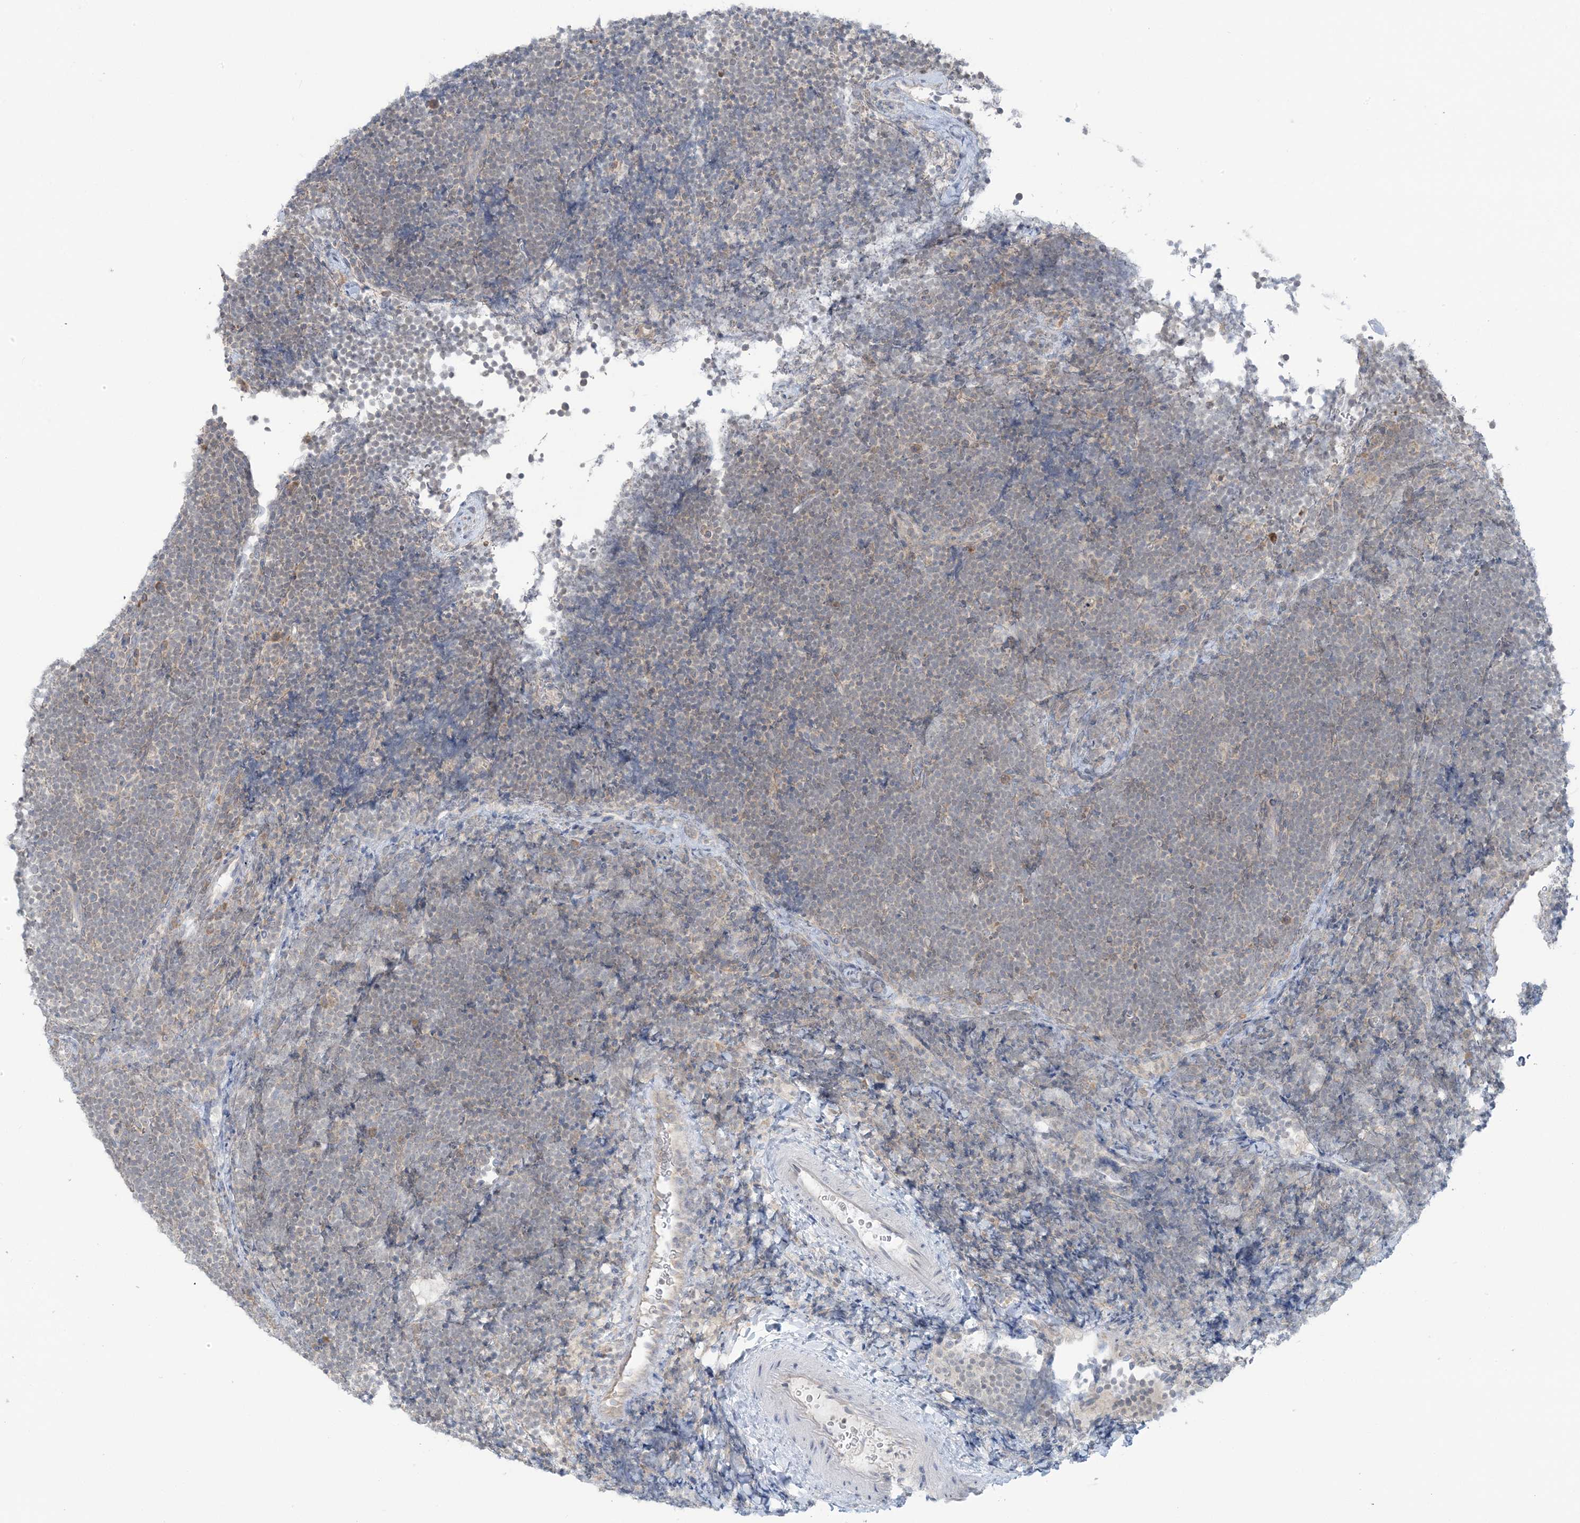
{"staining": {"intensity": "negative", "quantity": "none", "location": "none"}, "tissue": "lymphoma", "cell_type": "Tumor cells", "image_type": "cancer", "snomed": [{"axis": "morphology", "description": "Malignant lymphoma, non-Hodgkin's type, High grade"}, {"axis": "topography", "description": "Lymph node"}], "caption": "The micrograph exhibits no significant positivity in tumor cells of lymphoma.", "gene": "EEFSEC", "patient": {"sex": "male", "age": 13}}